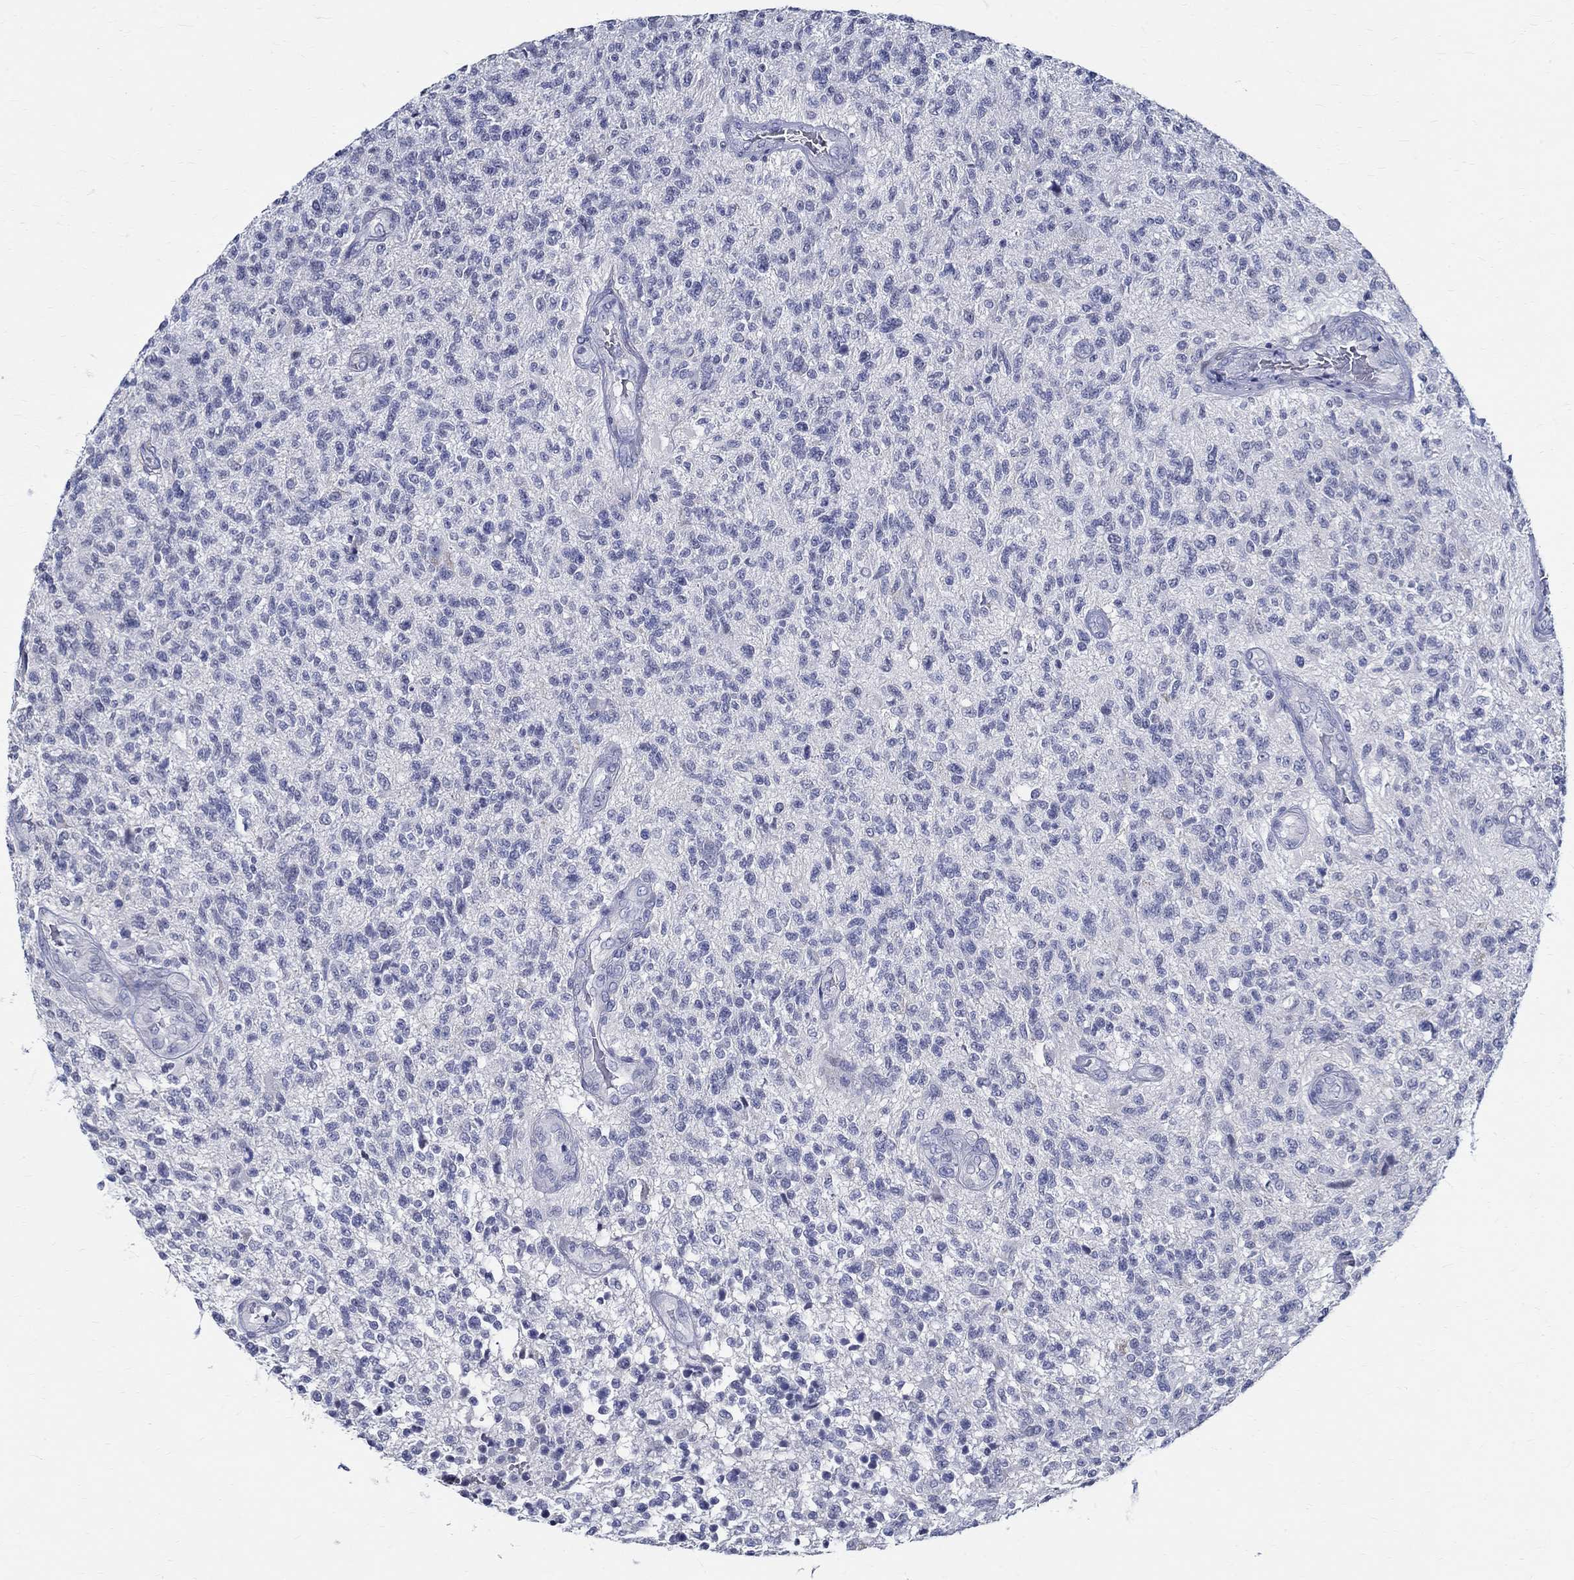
{"staining": {"intensity": "negative", "quantity": "none", "location": "none"}, "tissue": "glioma", "cell_type": "Tumor cells", "image_type": "cancer", "snomed": [{"axis": "morphology", "description": "Glioma, malignant, High grade"}, {"axis": "topography", "description": "Brain"}], "caption": "DAB immunohistochemical staining of human malignant high-grade glioma exhibits no significant positivity in tumor cells. (DAB immunohistochemistry (IHC) visualized using brightfield microscopy, high magnification).", "gene": "CETN1", "patient": {"sex": "male", "age": 56}}